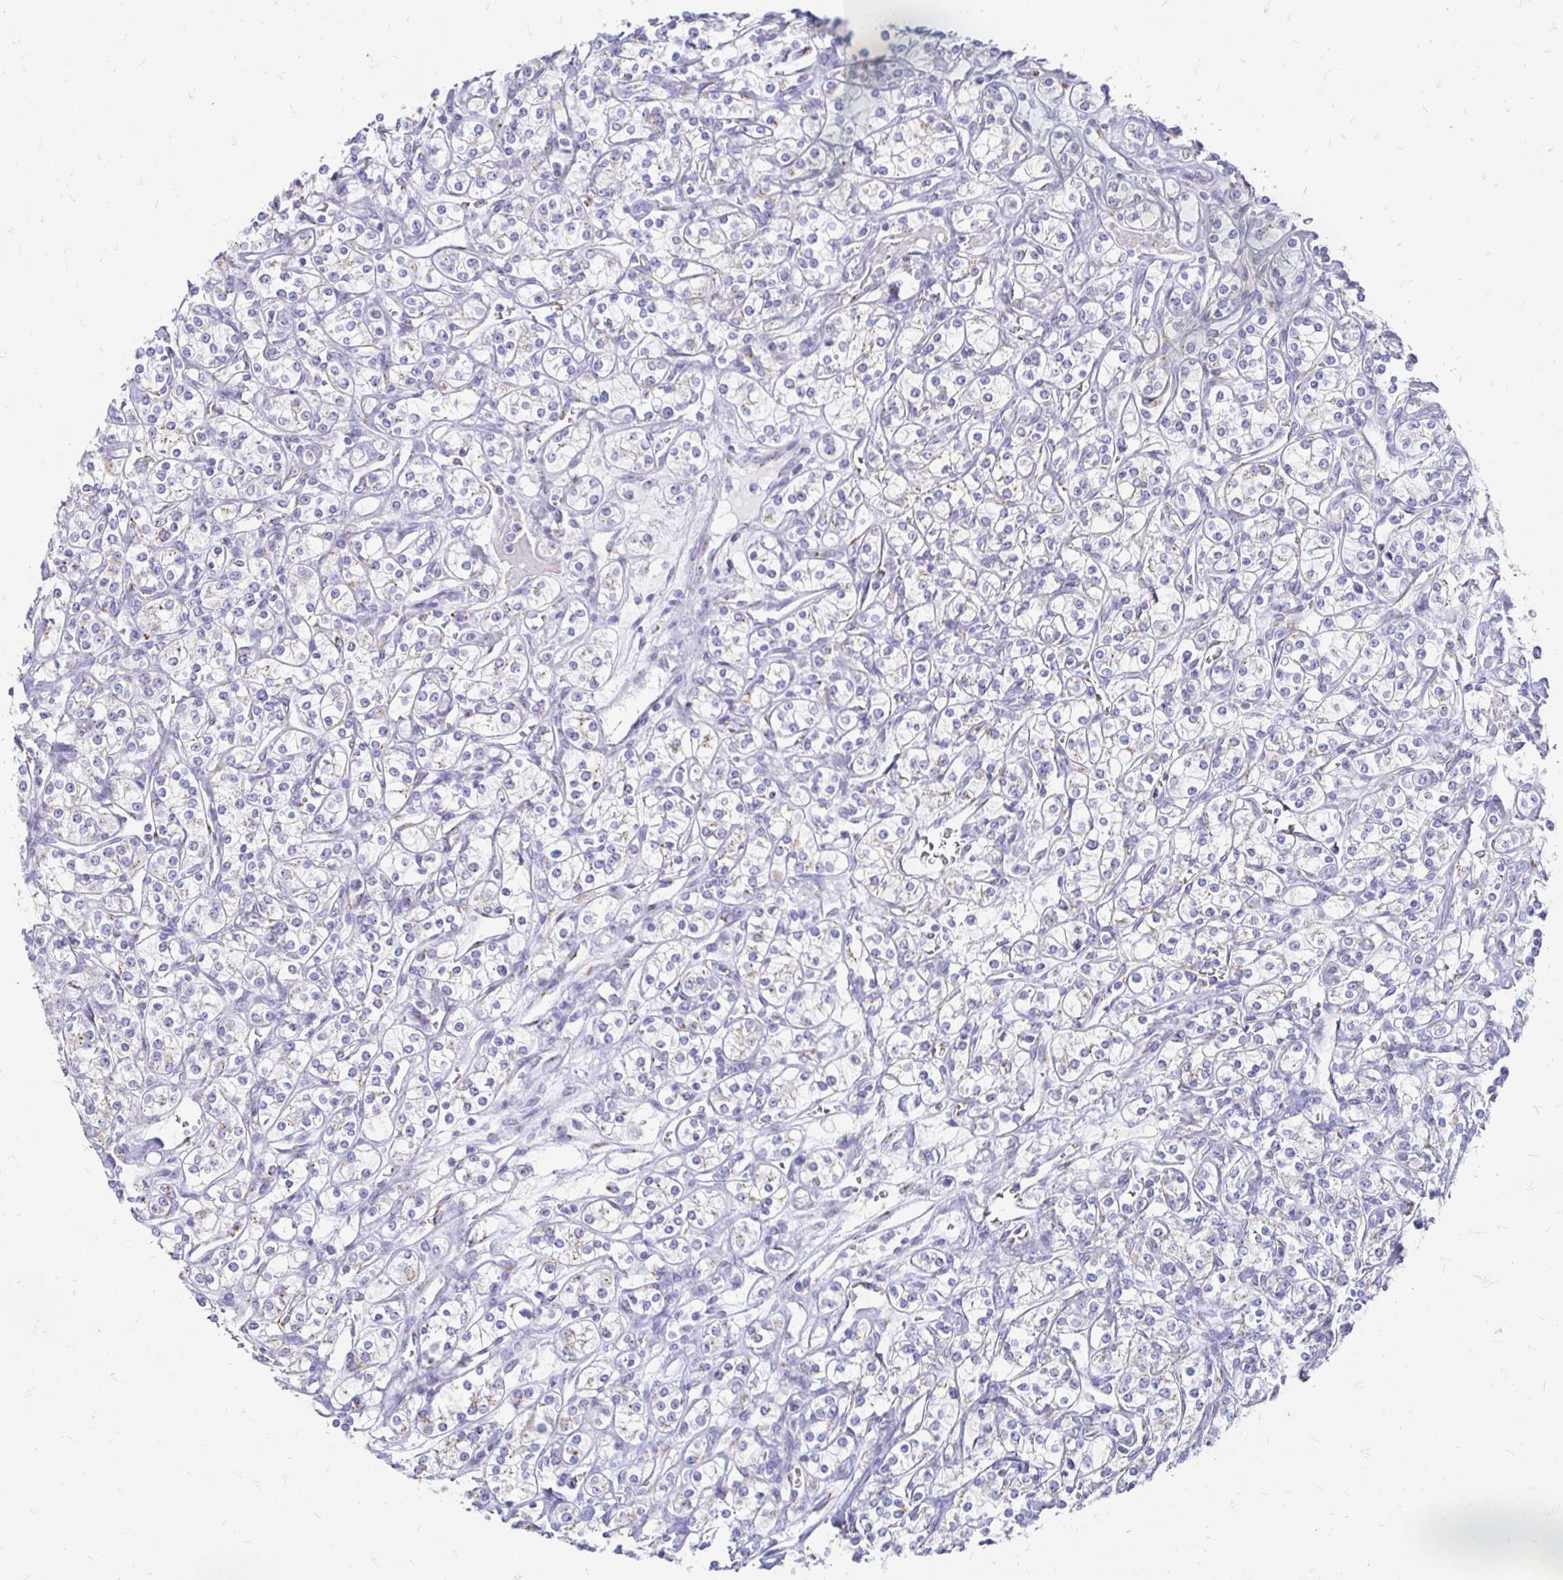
{"staining": {"intensity": "negative", "quantity": "none", "location": "none"}, "tissue": "renal cancer", "cell_type": "Tumor cells", "image_type": "cancer", "snomed": [{"axis": "morphology", "description": "Adenocarcinoma, NOS"}, {"axis": "topography", "description": "Kidney"}], "caption": "Tumor cells show no significant staining in renal cancer.", "gene": "PAGE4", "patient": {"sex": "male", "age": 77}}